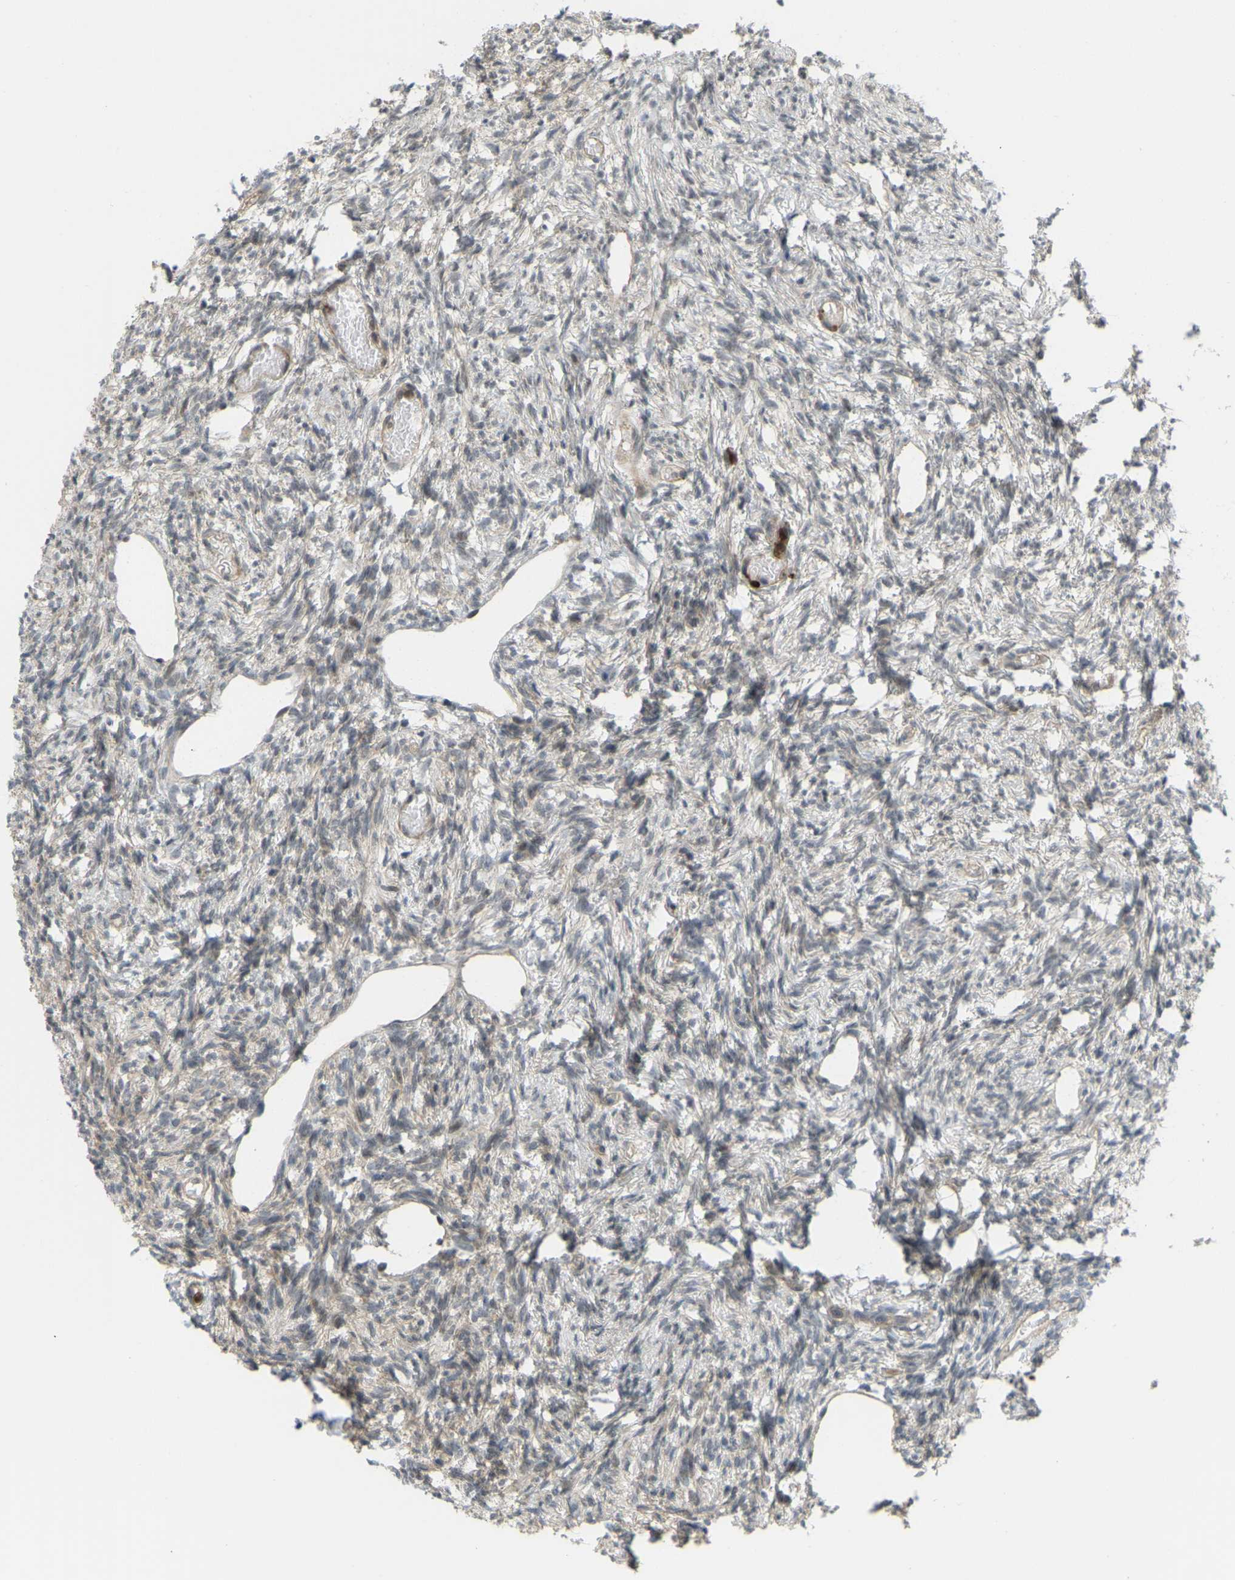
{"staining": {"intensity": "weak", "quantity": ">75%", "location": "cytoplasmic/membranous"}, "tissue": "ovary", "cell_type": "Follicle cells", "image_type": "normal", "snomed": [{"axis": "morphology", "description": "Normal tissue, NOS"}, {"axis": "topography", "description": "Ovary"}], "caption": "High-power microscopy captured an immunohistochemistry (IHC) histopathology image of benign ovary, revealing weak cytoplasmic/membranous staining in about >75% of follicle cells. (DAB (3,3'-diaminobenzidine) IHC with brightfield microscopy, high magnification).", "gene": "SERPINB5", "patient": {"sex": "female", "age": 33}}